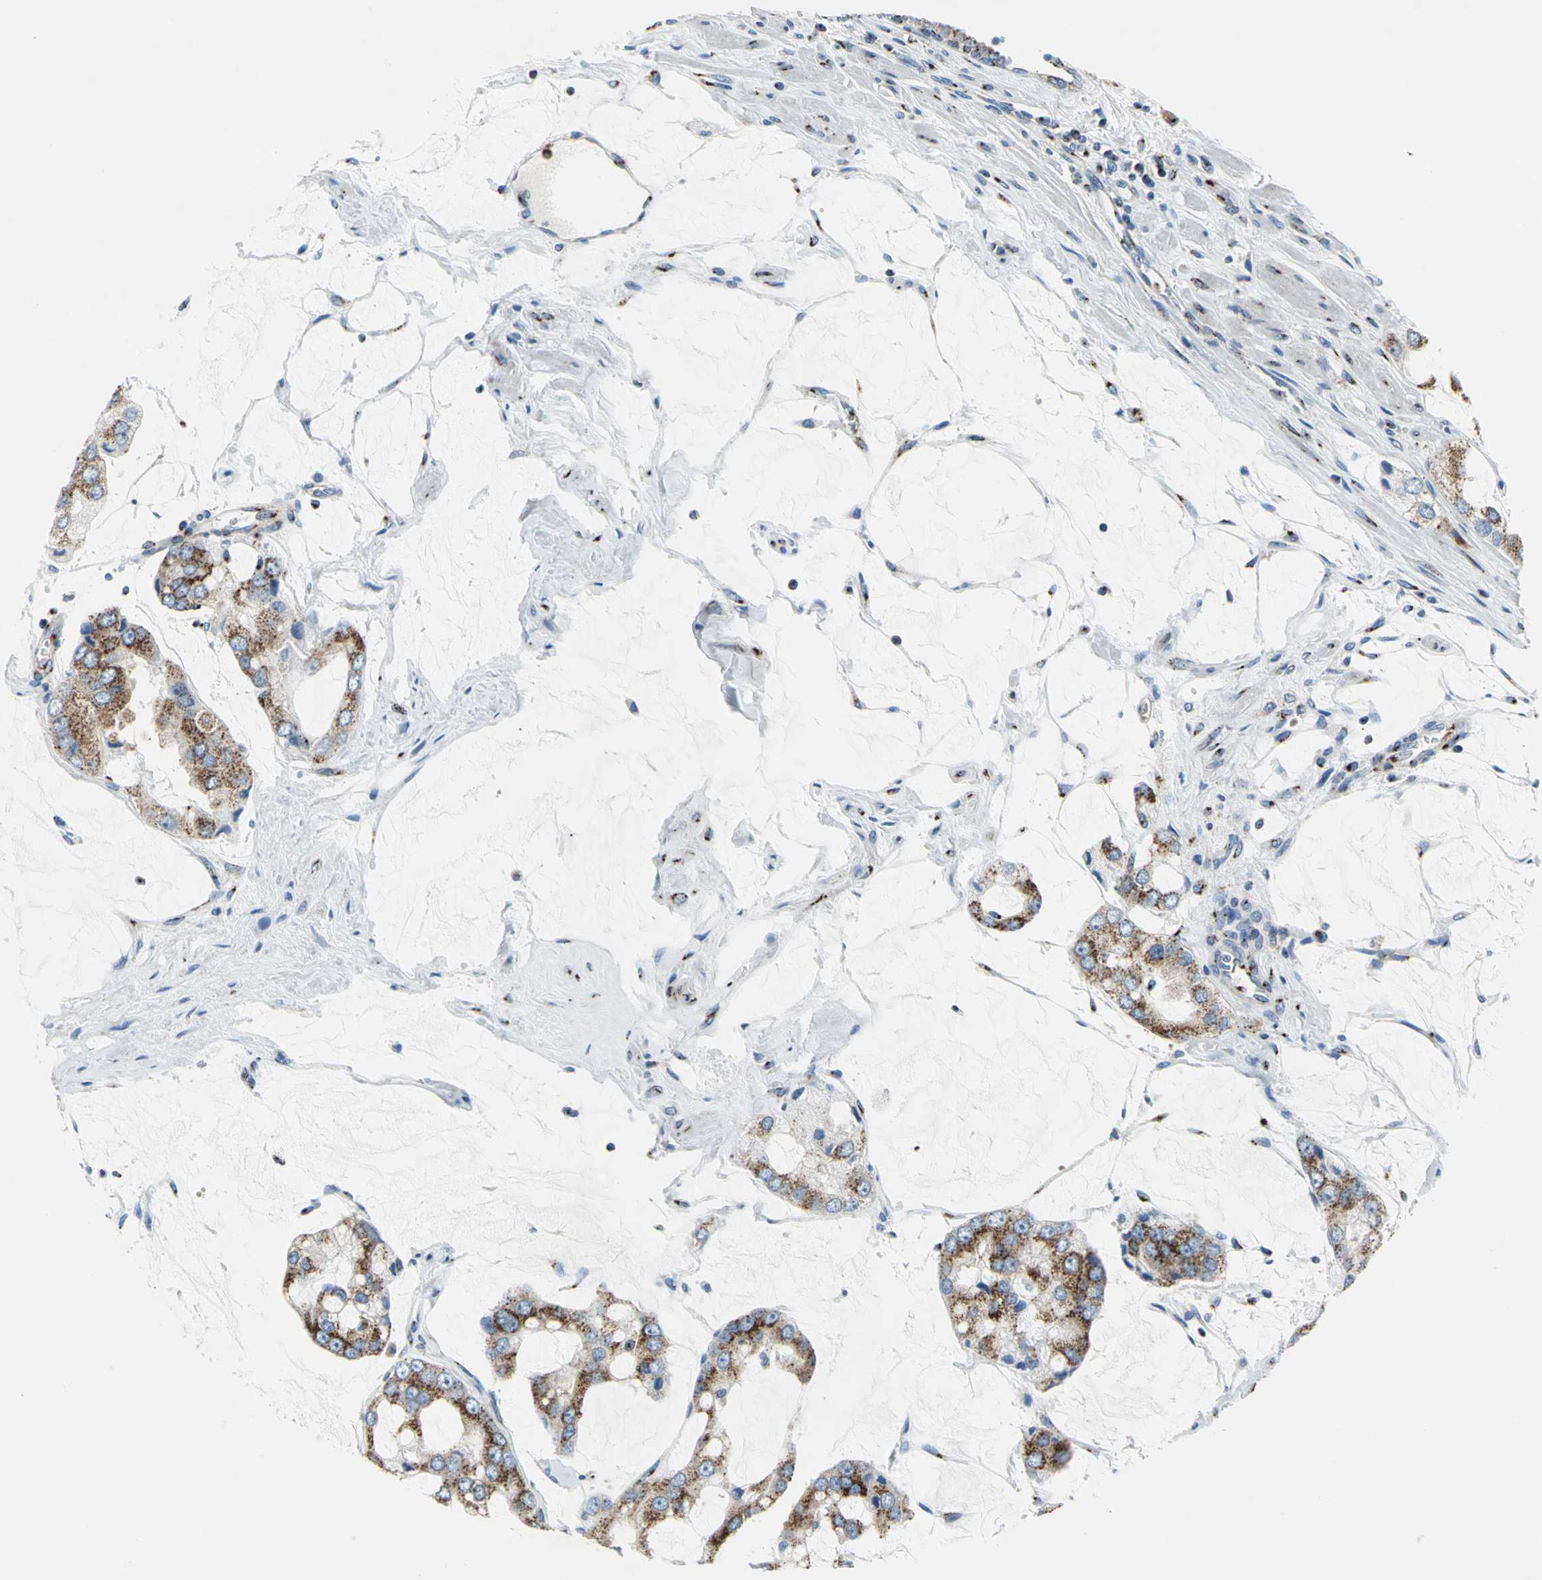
{"staining": {"intensity": "strong", "quantity": ">75%", "location": "cytoplasmic/membranous"}, "tissue": "prostate cancer", "cell_type": "Tumor cells", "image_type": "cancer", "snomed": [{"axis": "morphology", "description": "Adenocarcinoma, High grade"}, {"axis": "topography", "description": "Prostate"}], "caption": "Protein staining demonstrates strong cytoplasmic/membranous expression in approximately >75% of tumor cells in prostate cancer. (DAB = brown stain, brightfield microscopy at high magnification).", "gene": "GPR3", "patient": {"sex": "male", "age": 67}}